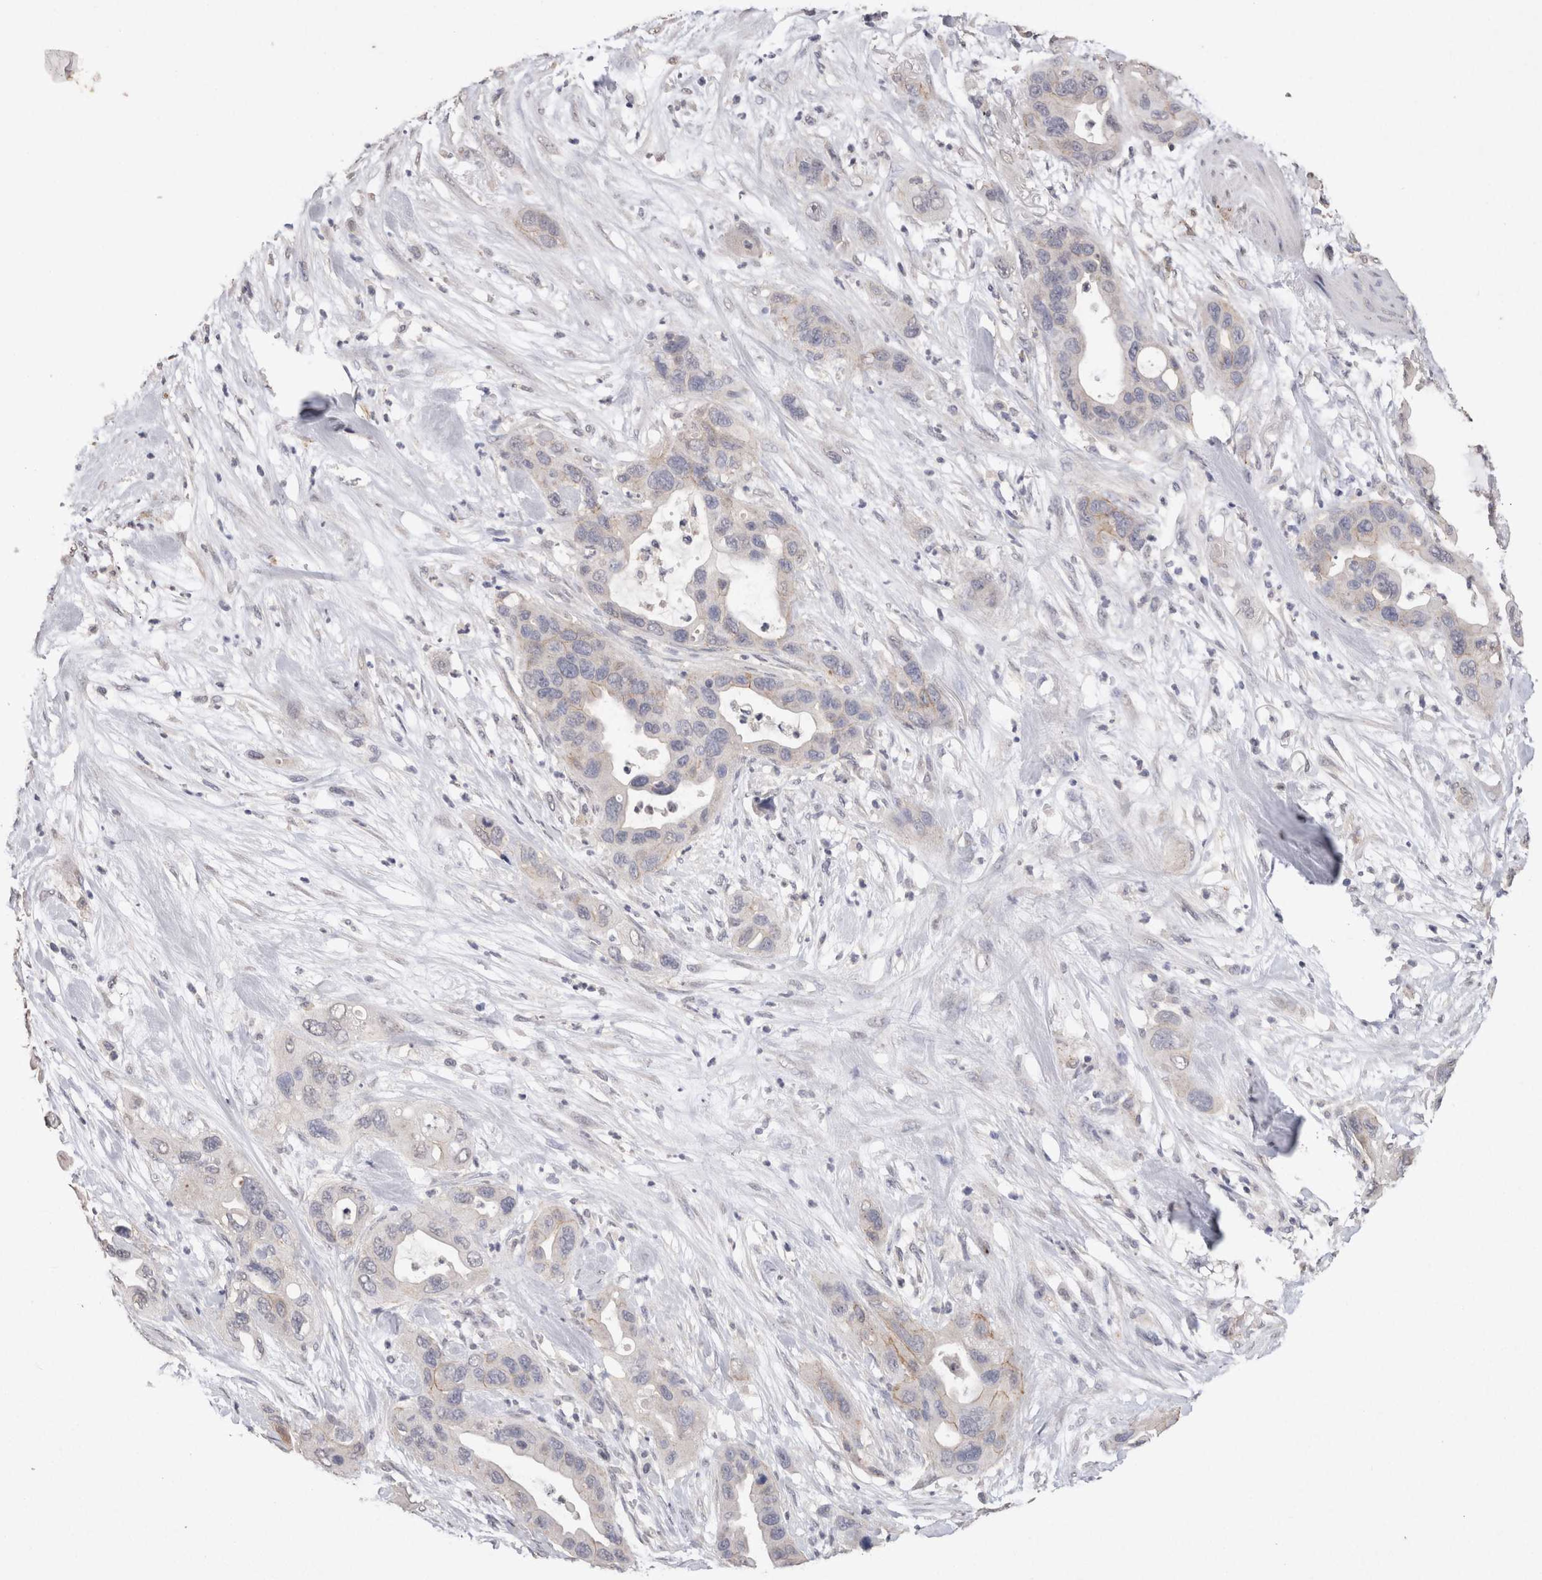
{"staining": {"intensity": "weak", "quantity": "<25%", "location": "cytoplasmic/membranous"}, "tissue": "pancreatic cancer", "cell_type": "Tumor cells", "image_type": "cancer", "snomed": [{"axis": "morphology", "description": "Adenocarcinoma, NOS"}, {"axis": "topography", "description": "Pancreas"}], "caption": "Tumor cells are negative for protein expression in human pancreatic cancer (adenocarcinoma).", "gene": "CDH6", "patient": {"sex": "female", "age": 71}}